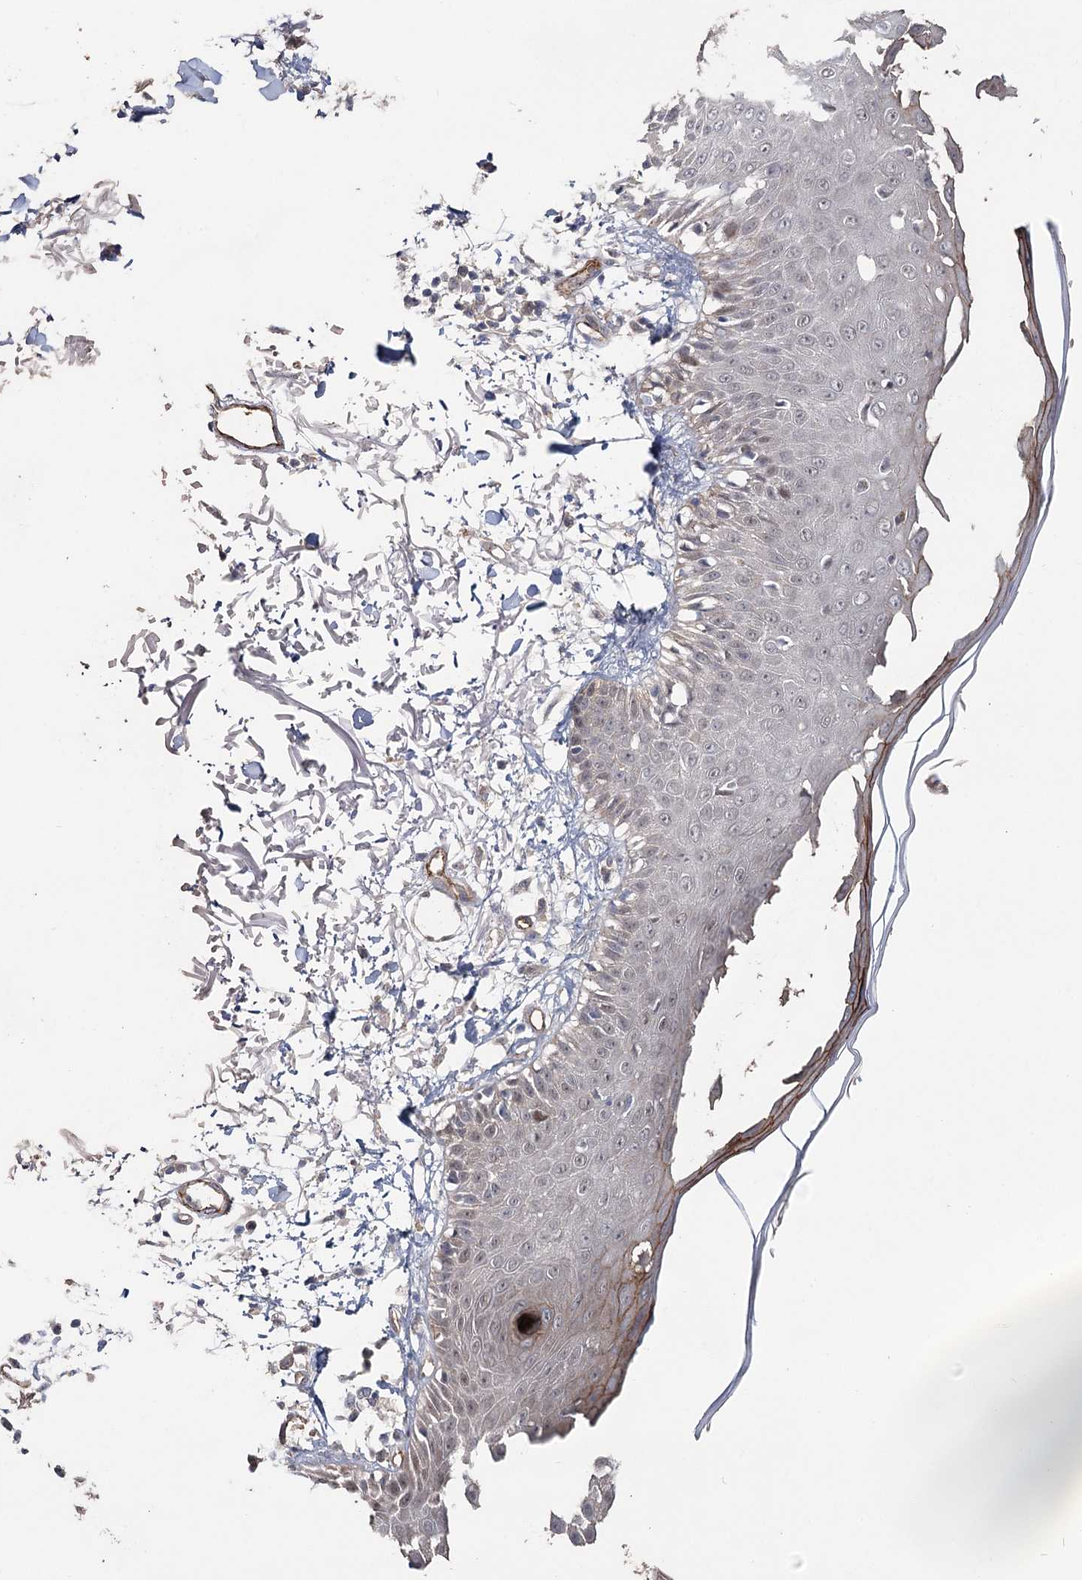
{"staining": {"intensity": "moderate", "quantity": "25%-75%", "location": "cytoplasmic/membranous"}, "tissue": "skin", "cell_type": "Fibroblasts", "image_type": "normal", "snomed": [{"axis": "morphology", "description": "Normal tissue, NOS"}, {"axis": "morphology", "description": "Squamous cell carcinoma, NOS"}, {"axis": "topography", "description": "Skin"}, {"axis": "topography", "description": "Peripheral nerve tissue"}], "caption": "Unremarkable skin reveals moderate cytoplasmic/membranous positivity in about 25%-75% of fibroblasts (Stains: DAB in brown, nuclei in blue, Microscopy: brightfield microscopy at high magnification)..", "gene": "MAP3K13", "patient": {"sex": "male", "age": 83}}